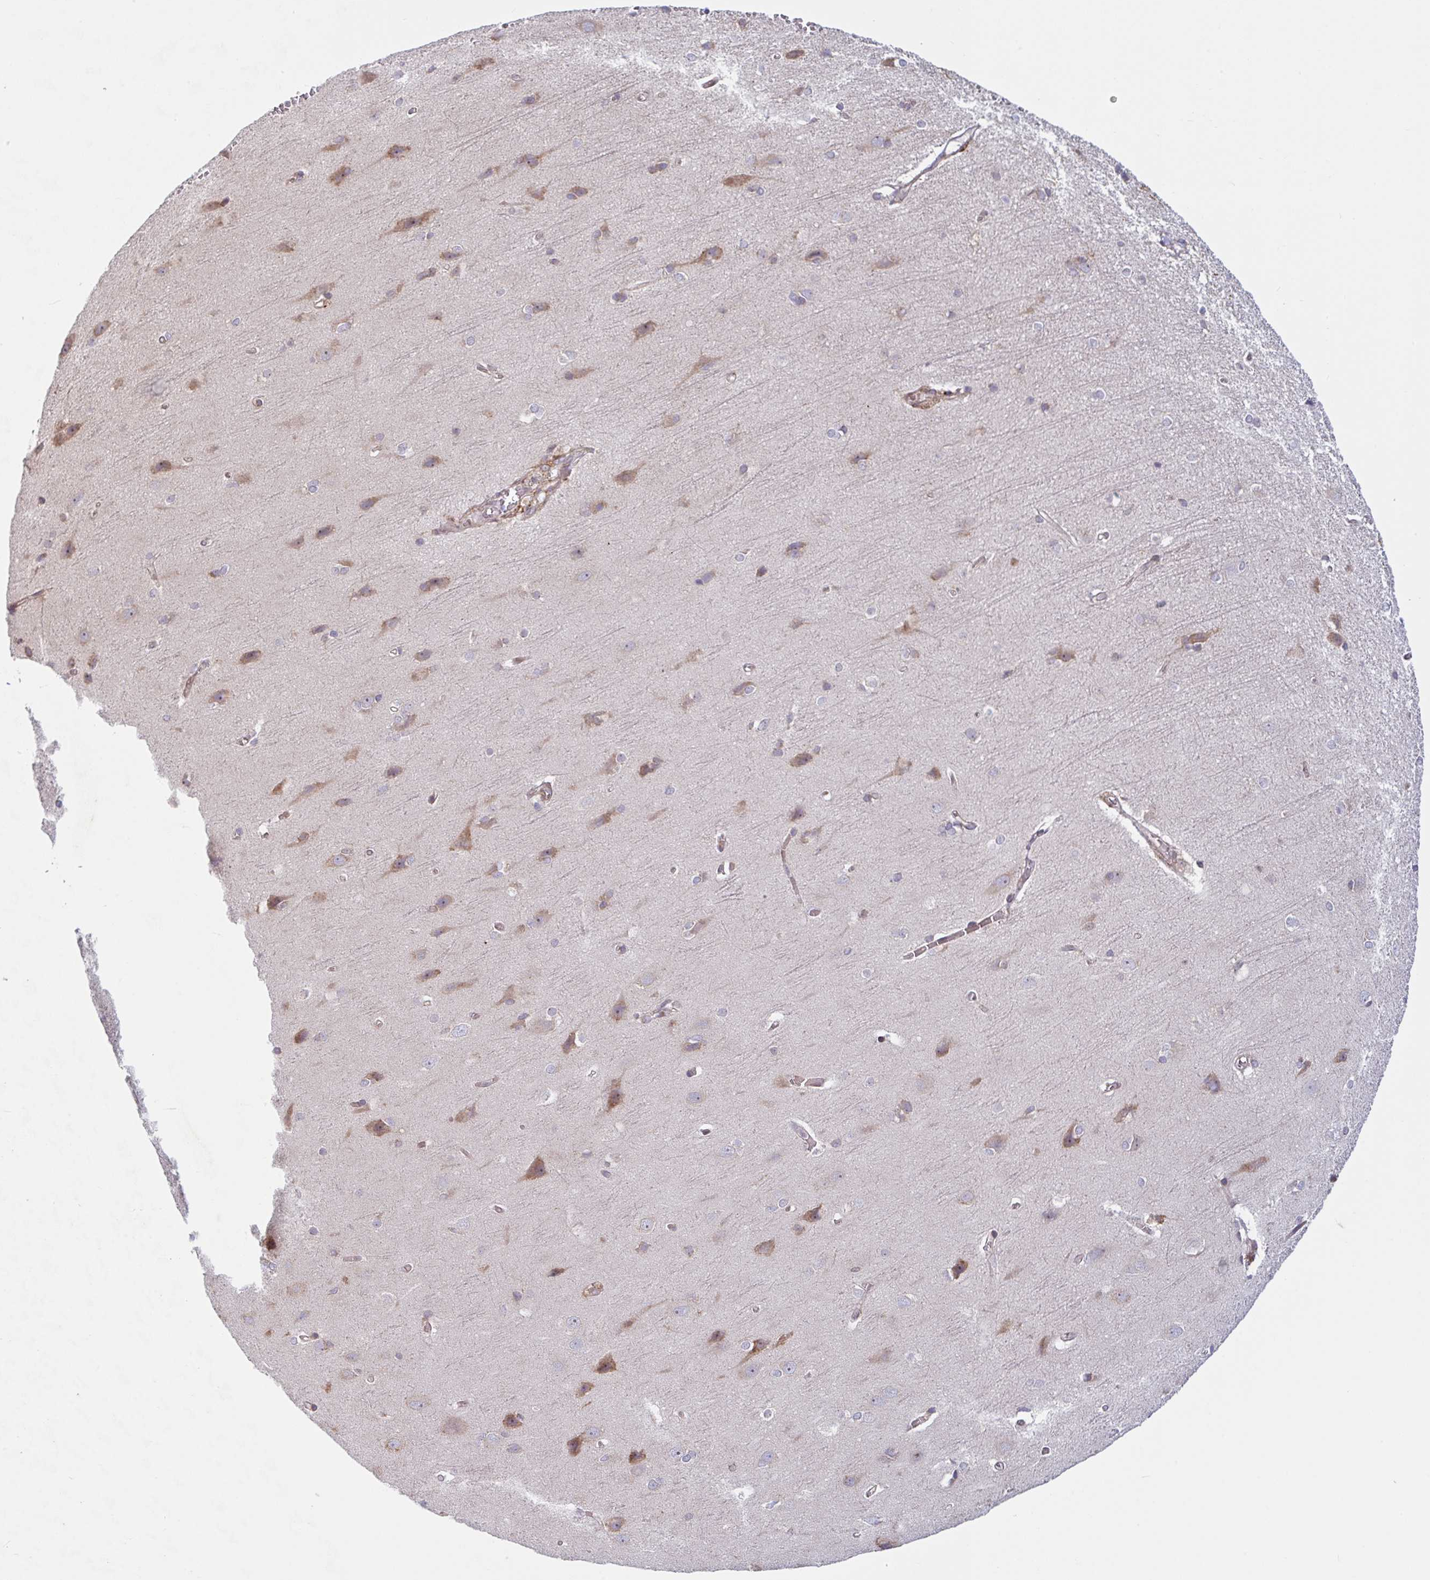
{"staining": {"intensity": "weak", "quantity": ">75%", "location": "cytoplasmic/membranous"}, "tissue": "cerebral cortex", "cell_type": "Endothelial cells", "image_type": "normal", "snomed": [{"axis": "morphology", "description": "Normal tissue, NOS"}, {"axis": "topography", "description": "Cerebral cortex"}], "caption": "A brown stain shows weak cytoplasmic/membranous positivity of a protein in endothelial cells of normal cerebral cortex.", "gene": "RIT1", "patient": {"sex": "male", "age": 37}}